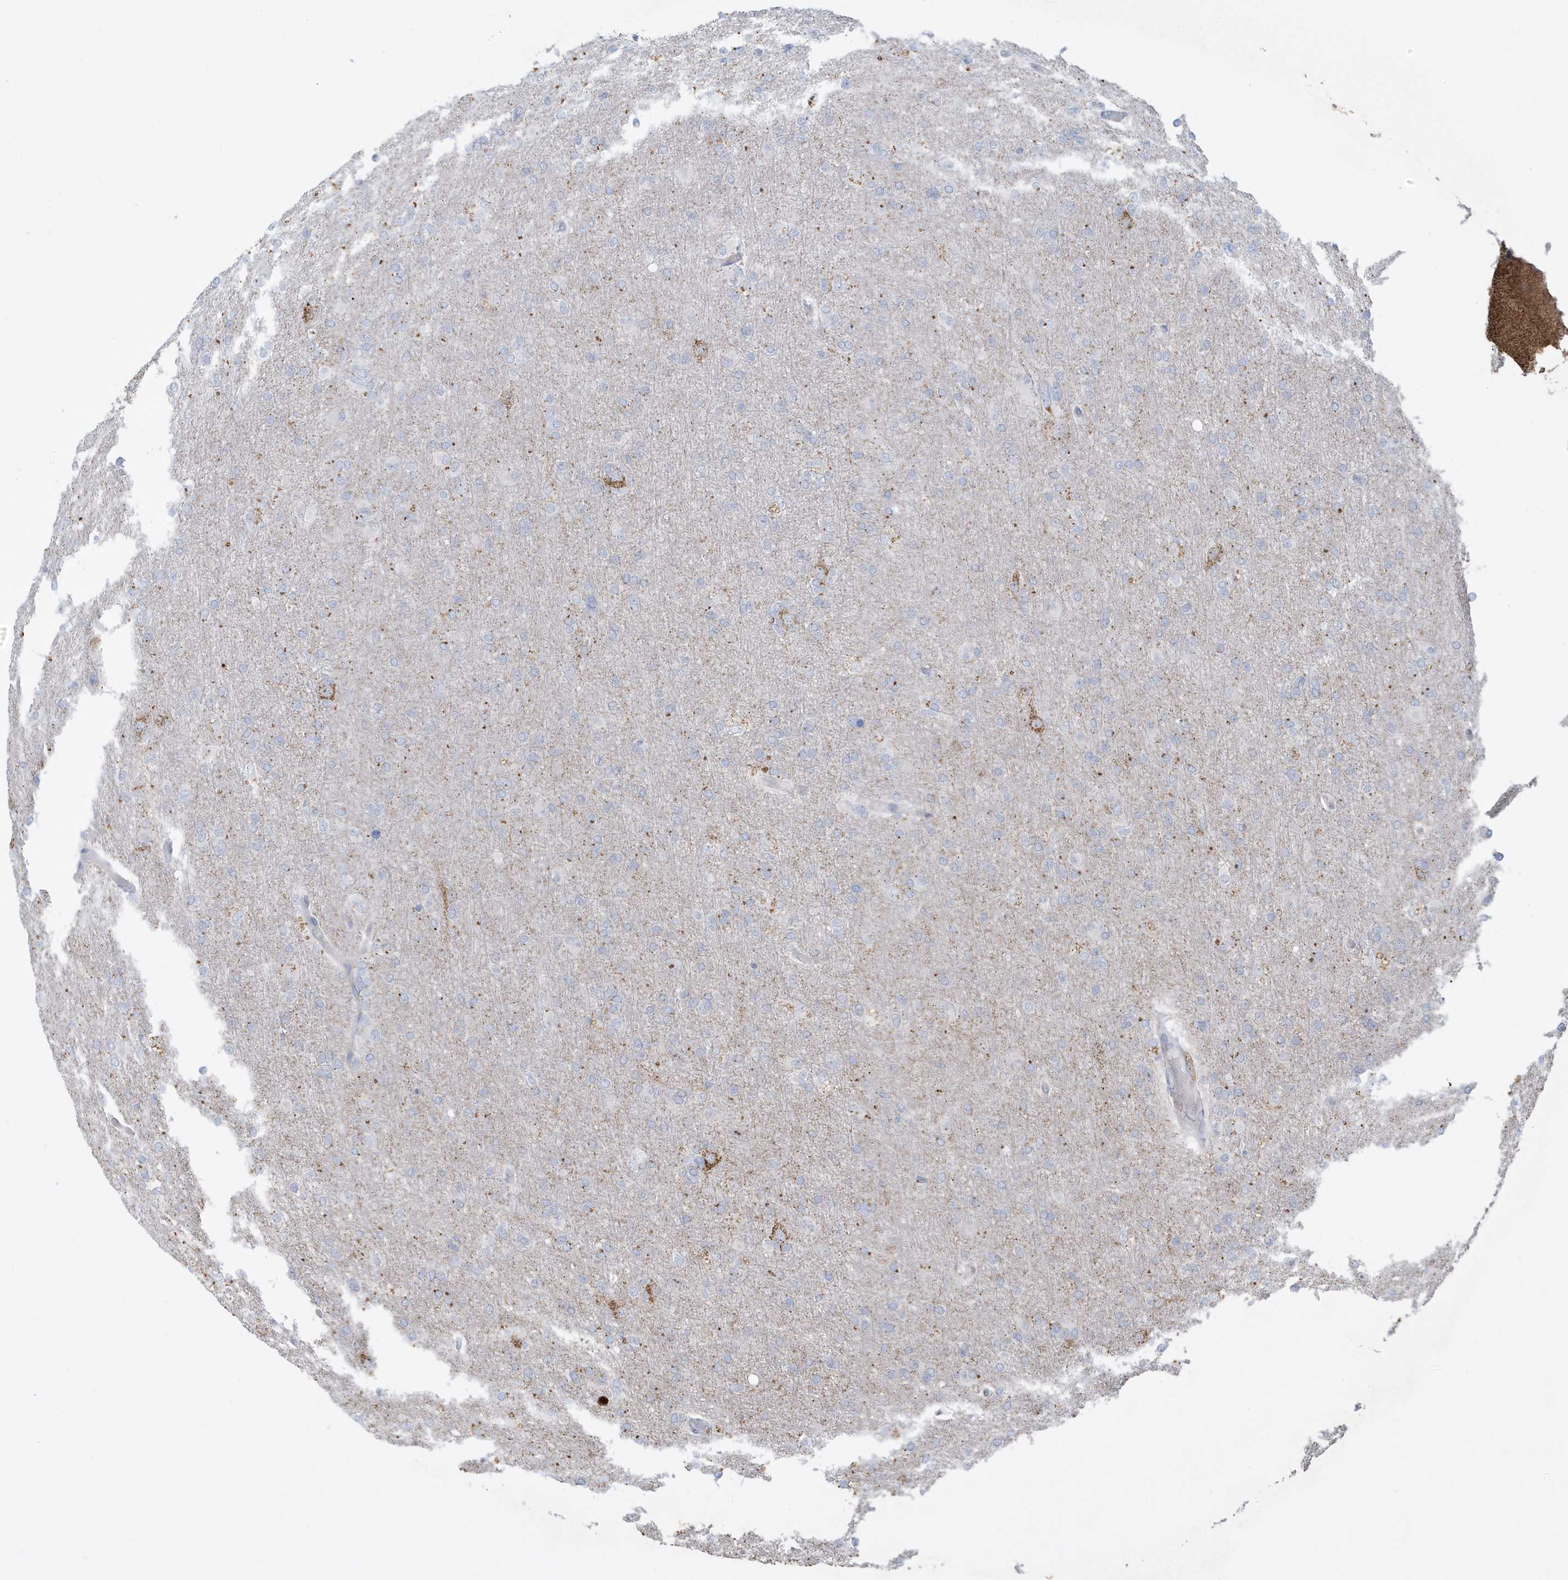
{"staining": {"intensity": "negative", "quantity": "none", "location": "none"}, "tissue": "glioma", "cell_type": "Tumor cells", "image_type": "cancer", "snomed": [{"axis": "morphology", "description": "Glioma, malignant, High grade"}, {"axis": "topography", "description": "Cerebral cortex"}], "caption": "This is a image of IHC staining of glioma, which shows no expression in tumor cells. (Brightfield microscopy of DAB (3,3'-diaminobenzidine) immunohistochemistry (IHC) at high magnification).", "gene": "FNDC1", "patient": {"sex": "female", "age": 36}}